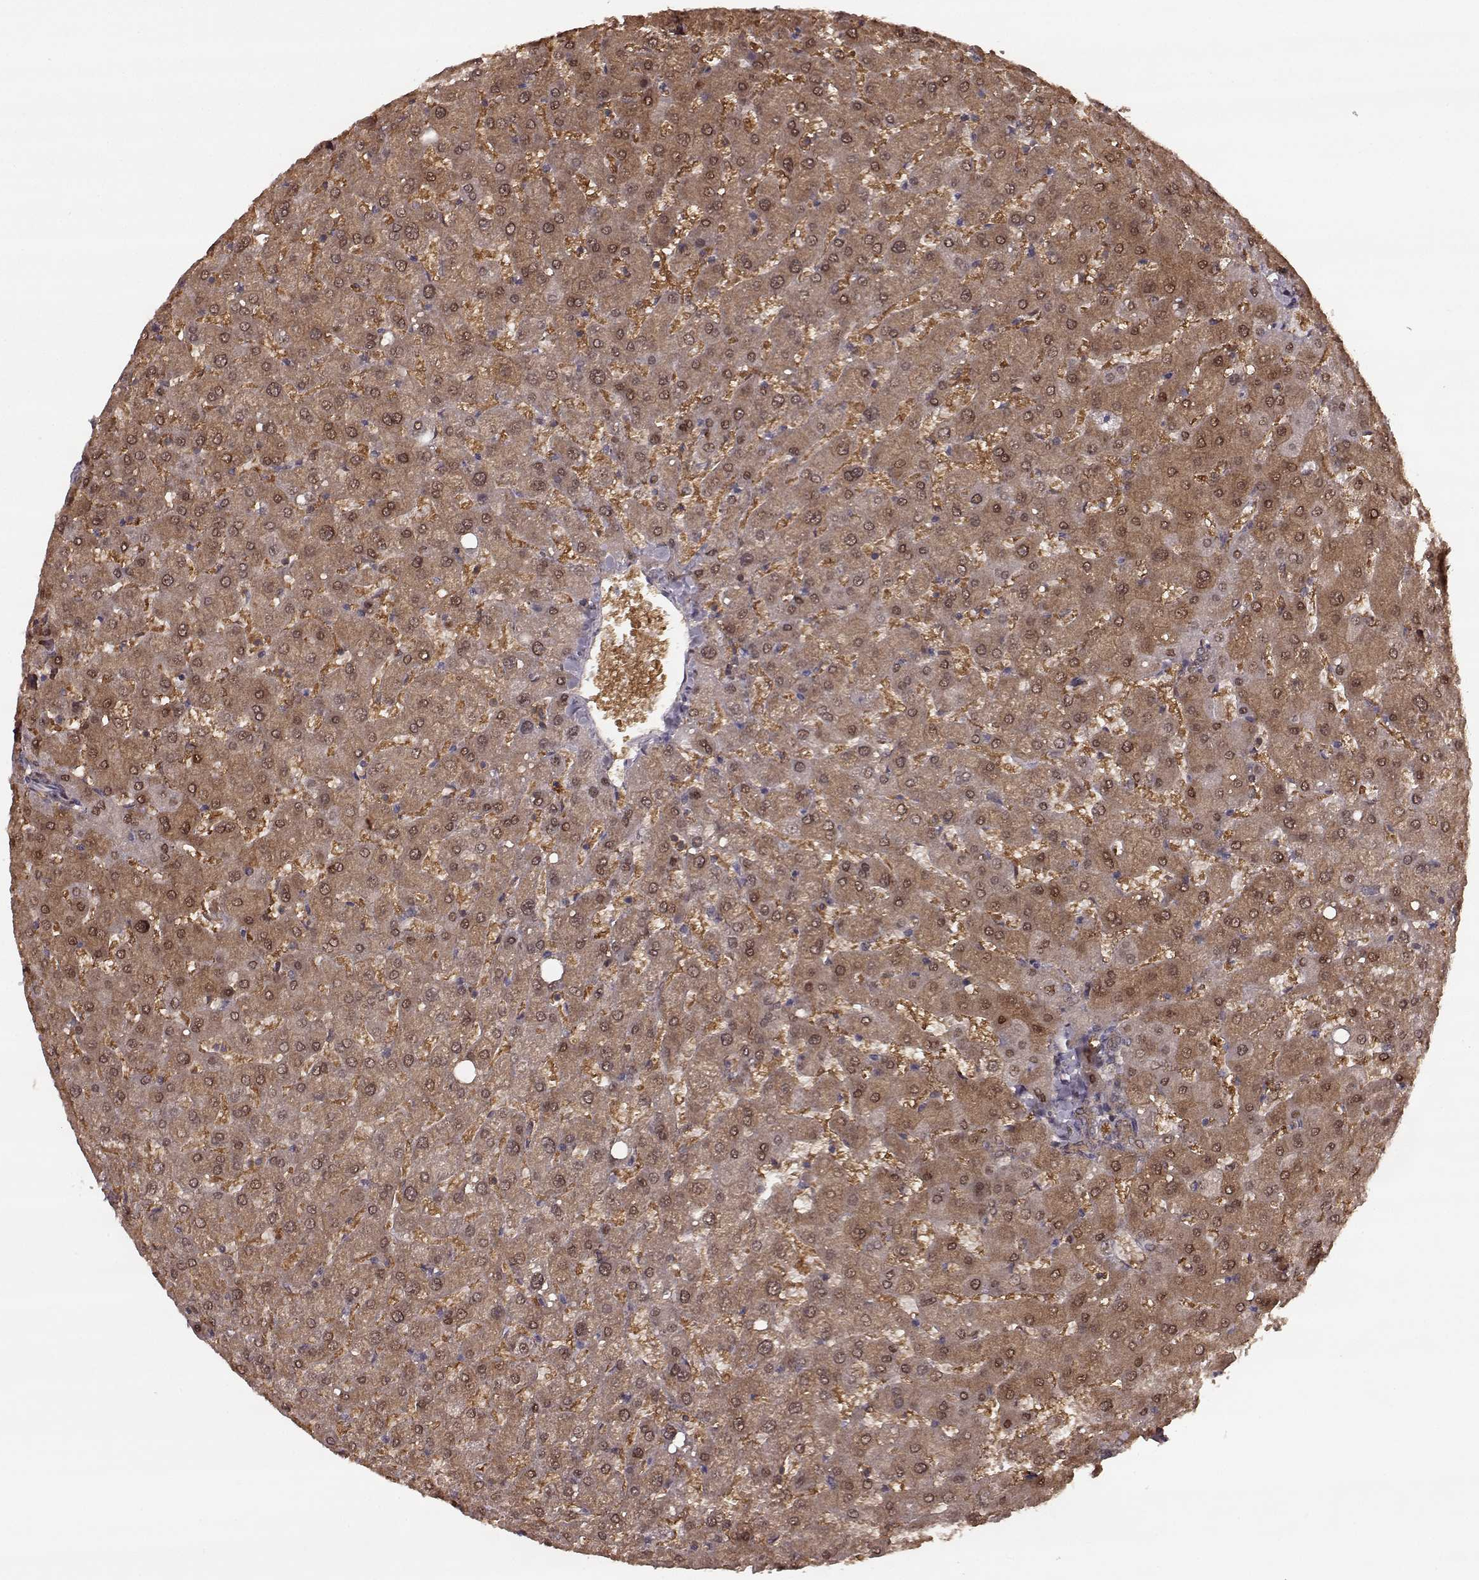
{"staining": {"intensity": "moderate", "quantity": ">75%", "location": "cytoplasmic/membranous"}, "tissue": "liver", "cell_type": "Cholangiocytes", "image_type": "normal", "snomed": [{"axis": "morphology", "description": "Normal tissue, NOS"}, {"axis": "topography", "description": "Liver"}], "caption": "The photomicrograph shows immunohistochemical staining of benign liver. There is moderate cytoplasmic/membranous expression is seen in approximately >75% of cholangiocytes.", "gene": "GSS", "patient": {"sex": "female", "age": 50}}